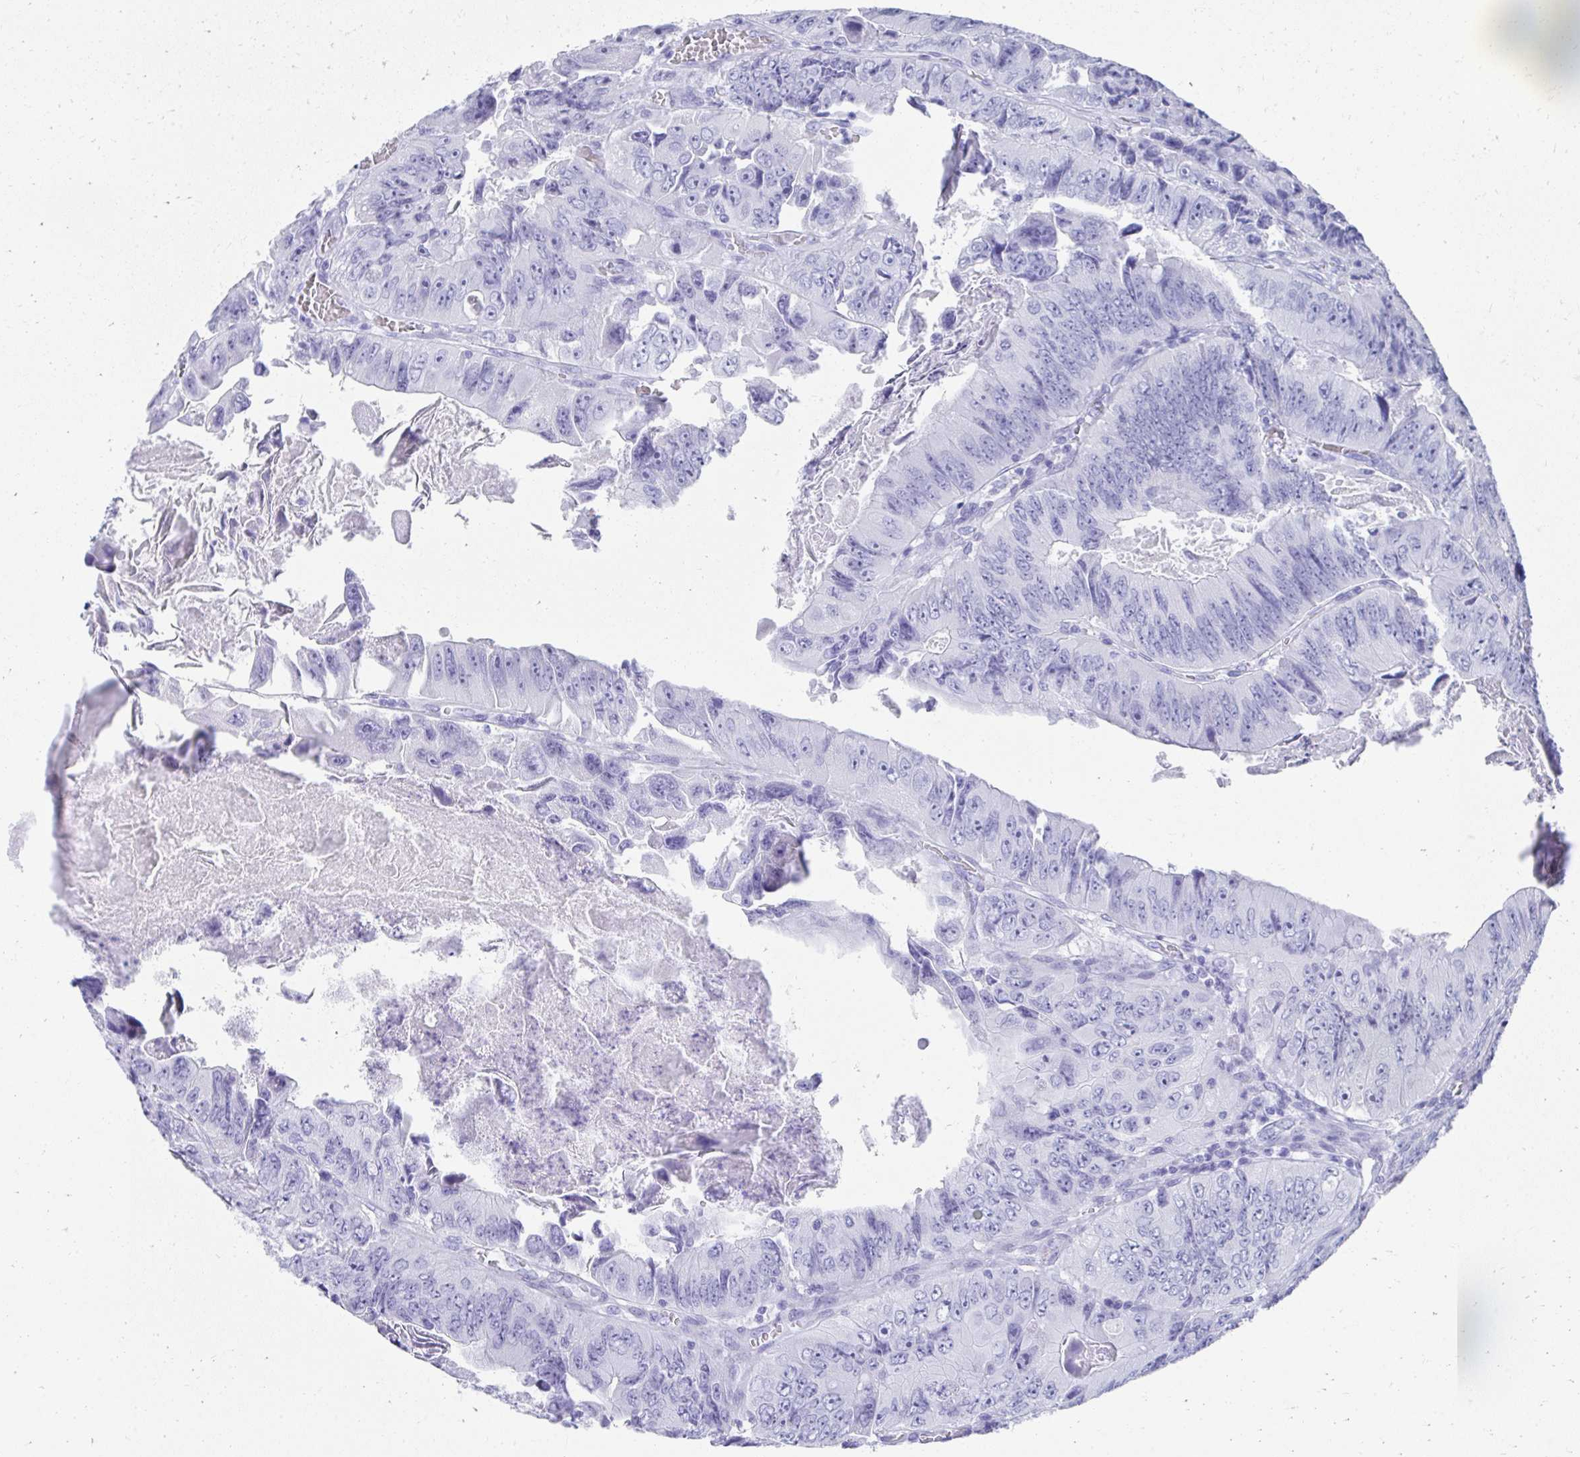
{"staining": {"intensity": "negative", "quantity": "none", "location": "none"}, "tissue": "colorectal cancer", "cell_type": "Tumor cells", "image_type": "cancer", "snomed": [{"axis": "morphology", "description": "Adenocarcinoma, NOS"}, {"axis": "topography", "description": "Colon"}], "caption": "This is a image of immunohistochemistry staining of colorectal adenocarcinoma, which shows no positivity in tumor cells.", "gene": "TNNT1", "patient": {"sex": "female", "age": 84}}